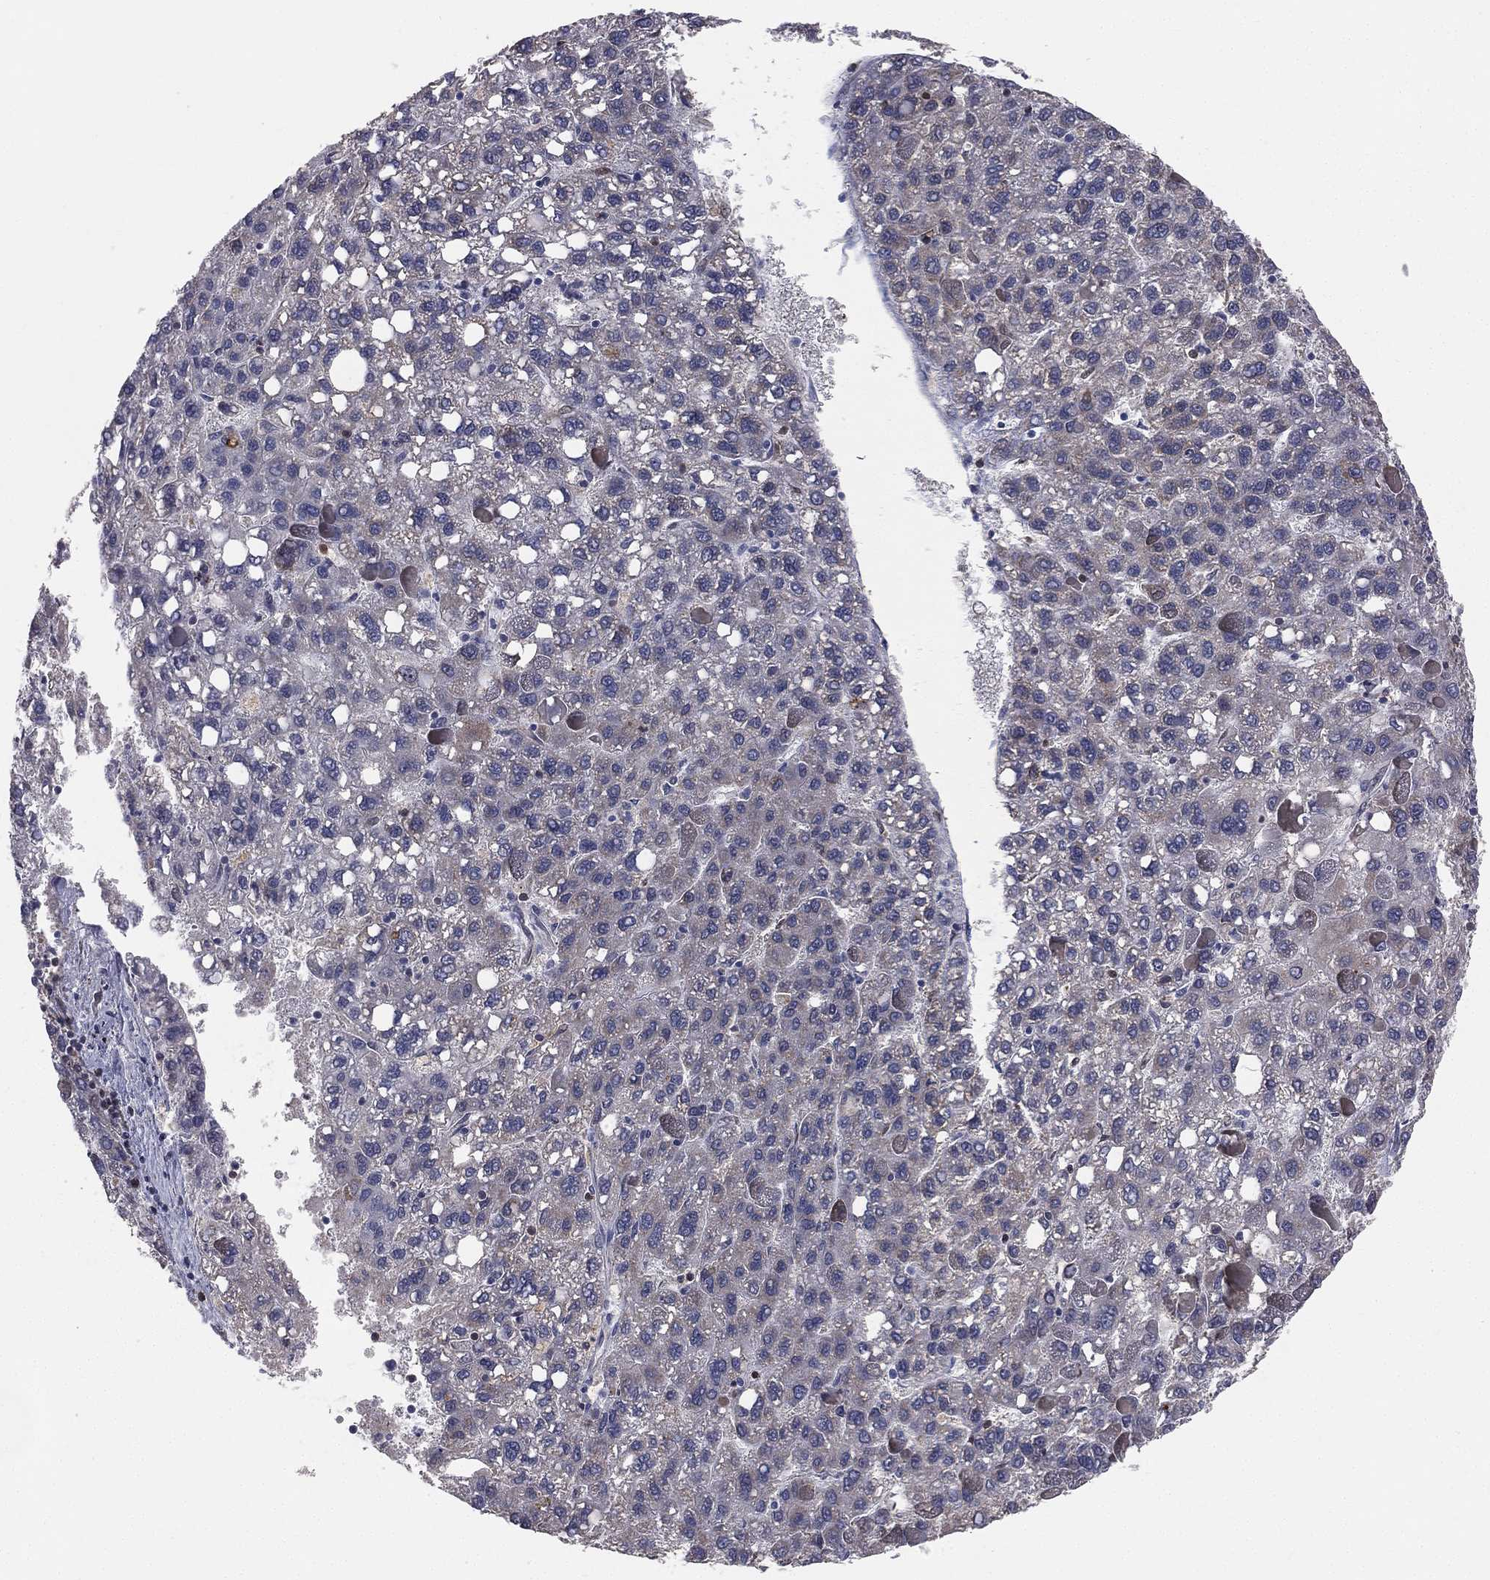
{"staining": {"intensity": "negative", "quantity": "none", "location": "none"}, "tissue": "liver cancer", "cell_type": "Tumor cells", "image_type": "cancer", "snomed": [{"axis": "morphology", "description": "Carcinoma, Hepatocellular, NOS"}, {"axis": "topography", "description": "Liver"}], "caption": "Tumor cells are negative for protein expression in human liver cancer. Nuclei are stained in blue.", "gene": "DMKN", "patient": {"sex": "female", "age": 82}}